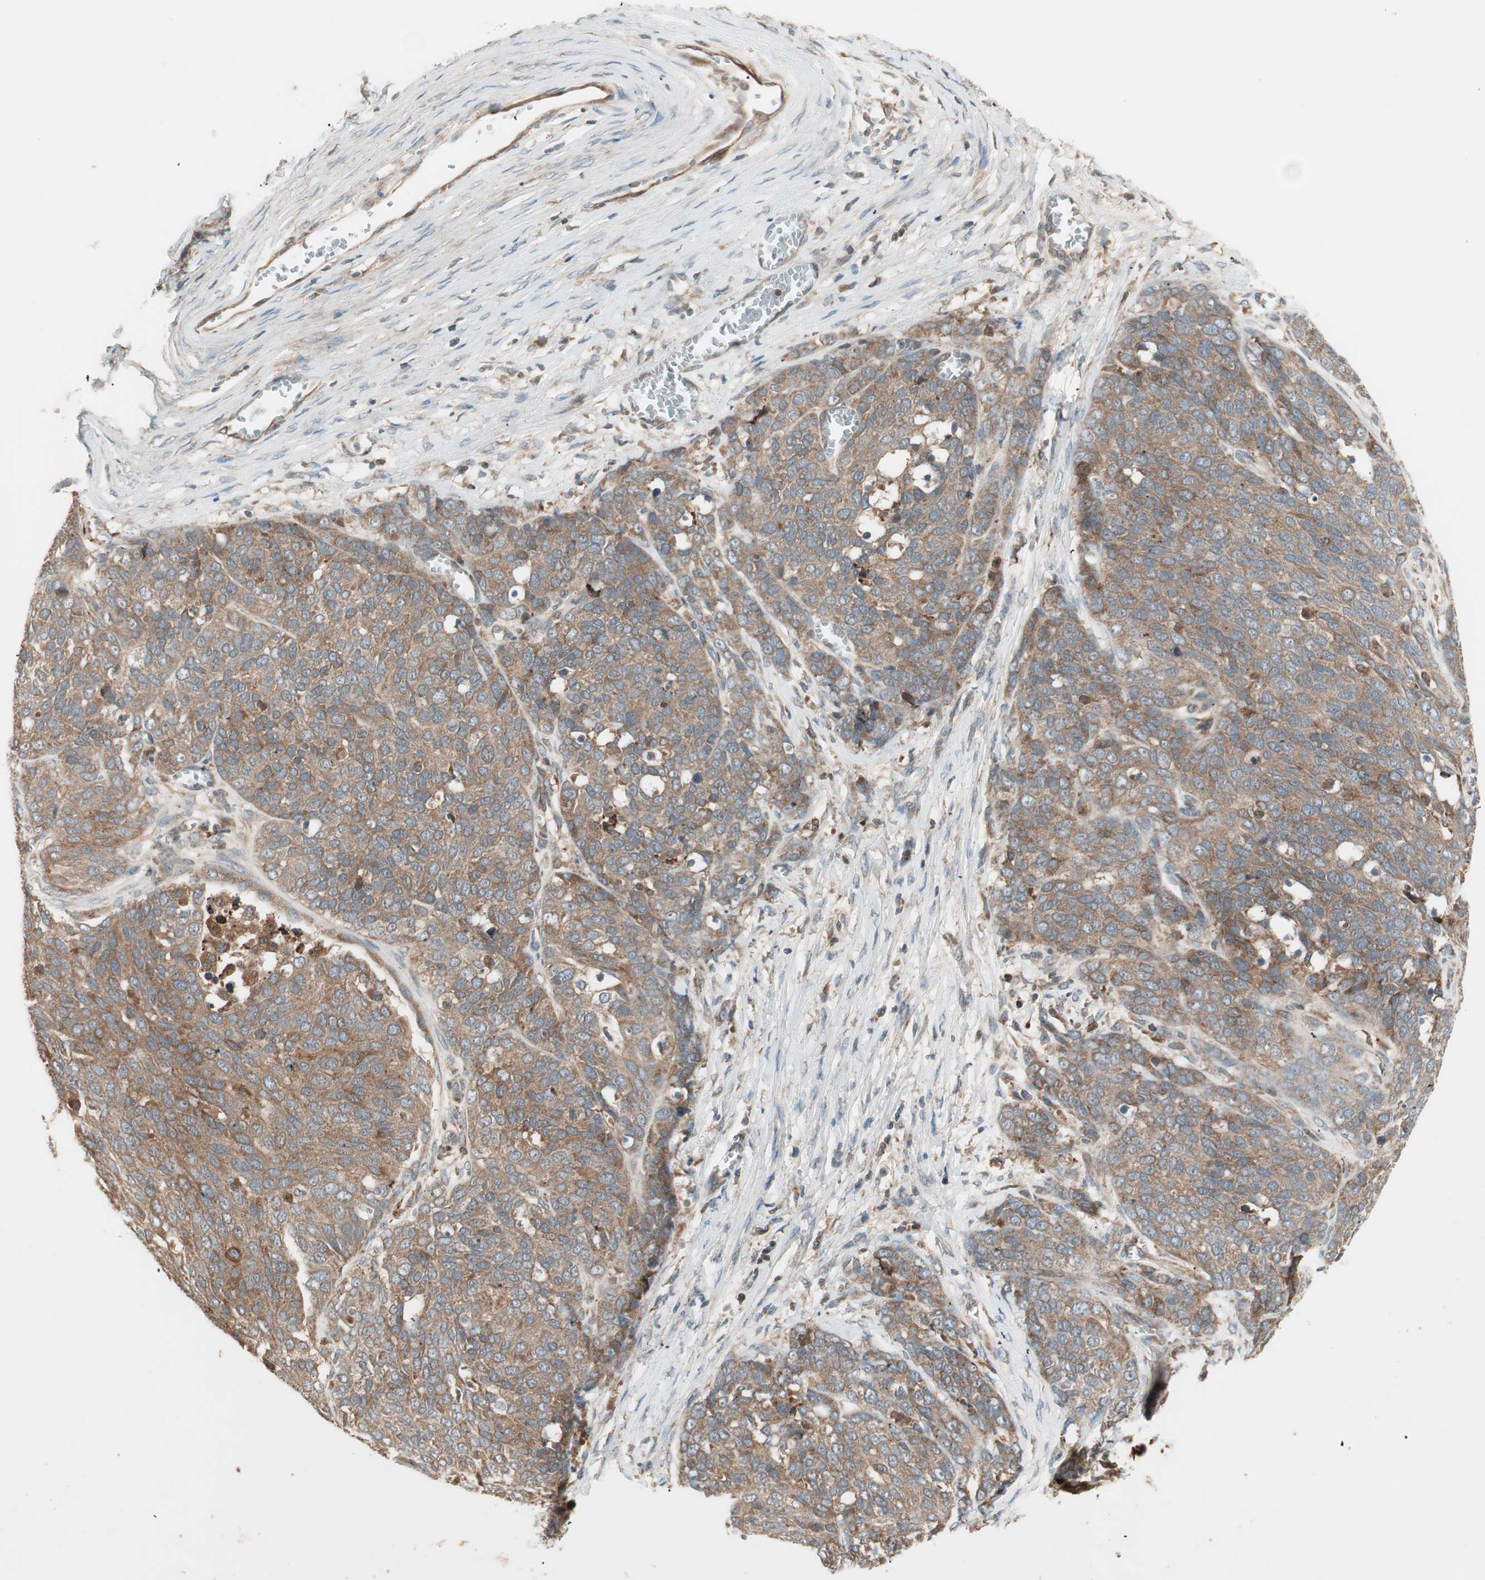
{"staining": {"intensity": "moderate", "quantity": ">75%", "location": "cytoplasmic/membranous"}, "tissue": "ovarian cancer", "cell_type": "Tumor cells", "image_type": "cancer", "snomed": [{"axis": "morphology", "description": "Cystadenocarcinoma, serous, NOS"}, {"axis": "topography", "description": "Ovary"}], "caption": "This histopathology image demonstrates immunohistochemistry staining of human ovarian serous cystadenocarcinoma, with medium moderate cytoplasmic/membranous expression in approximately >75% of tumor cells.", "gene": "SFRP1", "patient": {"sex": "female", "age": 44}}